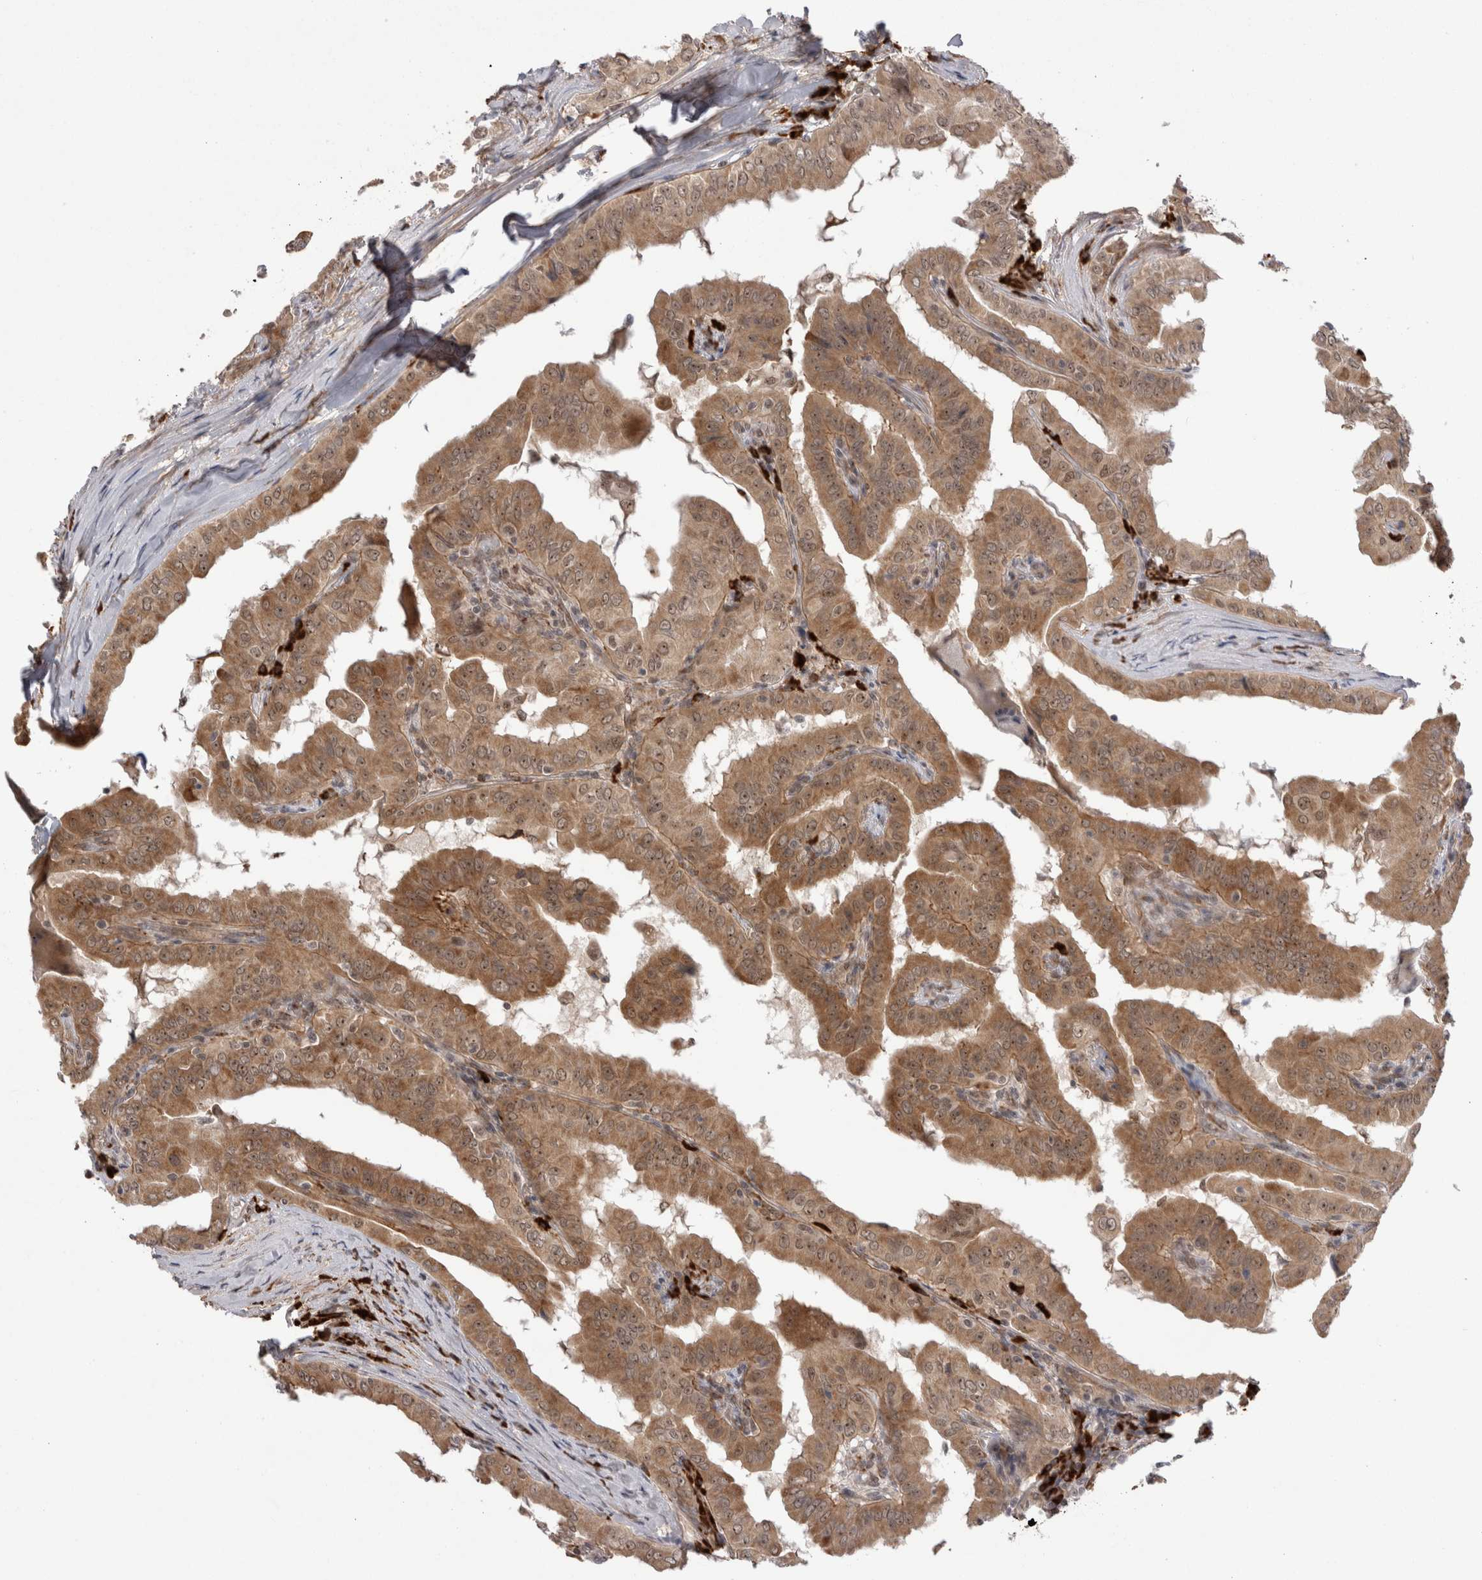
{"staining": {"intensity": "moderate", "quantity": ">75%", "location": "cytoplasmic/membranous,nuclear"}, "tissue": "thyroid cancer", "cell_type": "Tumor cells", "image_type": "cancer", "snomed": [{"axis": "morphology", "description": "Papillary adenocarcinoma, NOS"}, {"axis": "topography", "description": "Thyroid gland"}], "caption": "IHC (DAB) staining of human papillary adenocarcinoma (thyroid) shows moderate cytoplasmic/membranous and nuclear protein expression in about >75% of tumor cells. Nuclei are stained in blue.", "gene": "EXOSC4", "patient": {"sex": "male", "age": 33}}